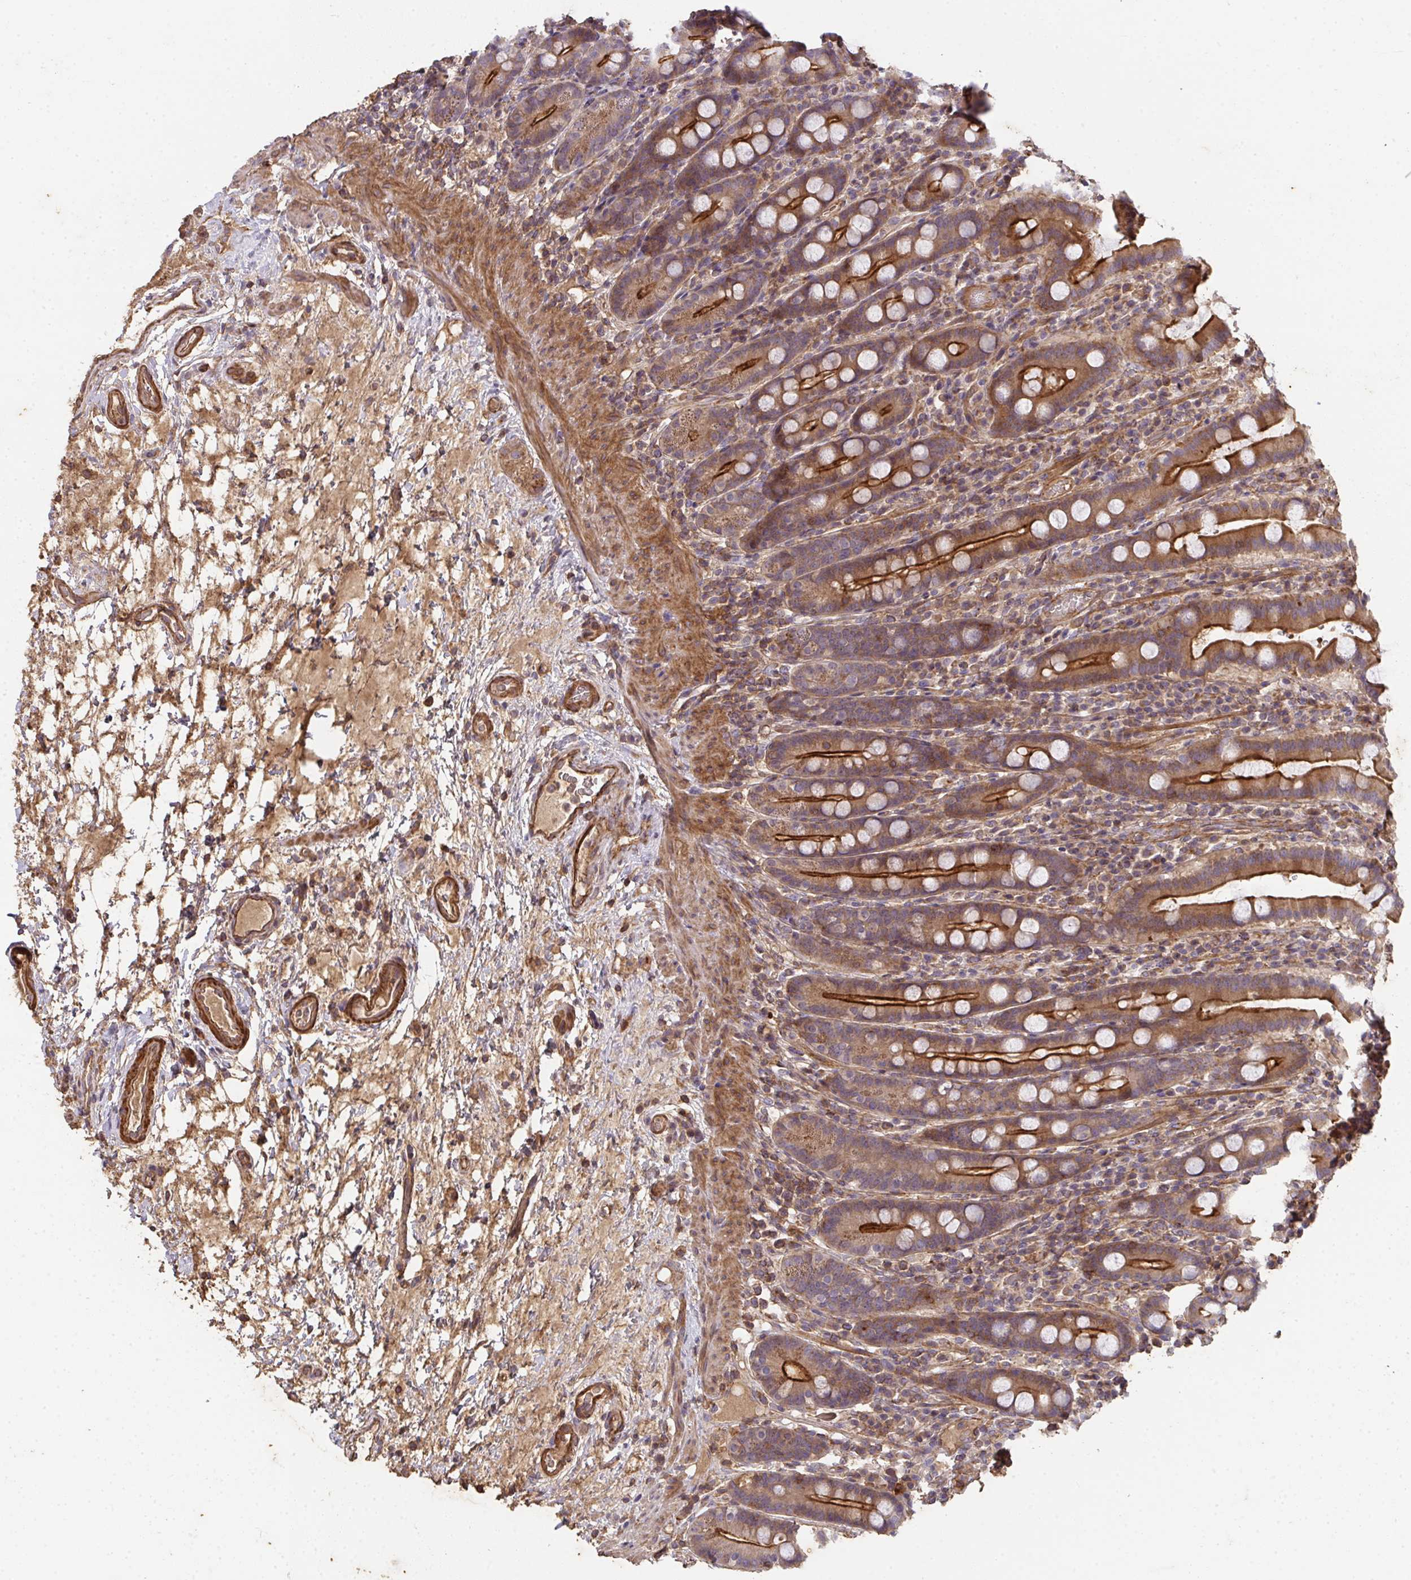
{"staining": {"intensity": "strong", "quantity": ">75%", "location": "cytoplasmic/membranous"}, "tissue": "small intestine", "cell_type": "Glandular cells", "image_type": "normal", "snomed": [{"axis": "morphology", "description": "Normal tissue, NOS"}, {"axis": "topography", "description": "Small intestine"}], "caption": "Immunohistochemistry histopathology image of unremarkable small intestine: human small intestine stained using IHC reveals high levels of strong protein expression localized specifically in the cytoplasmic/membranous of glandular cells, appearing as a cytoplasmic/membranous brown color.", "gene": "TNMD", "patient": {"sex": "male", "age": 26}}